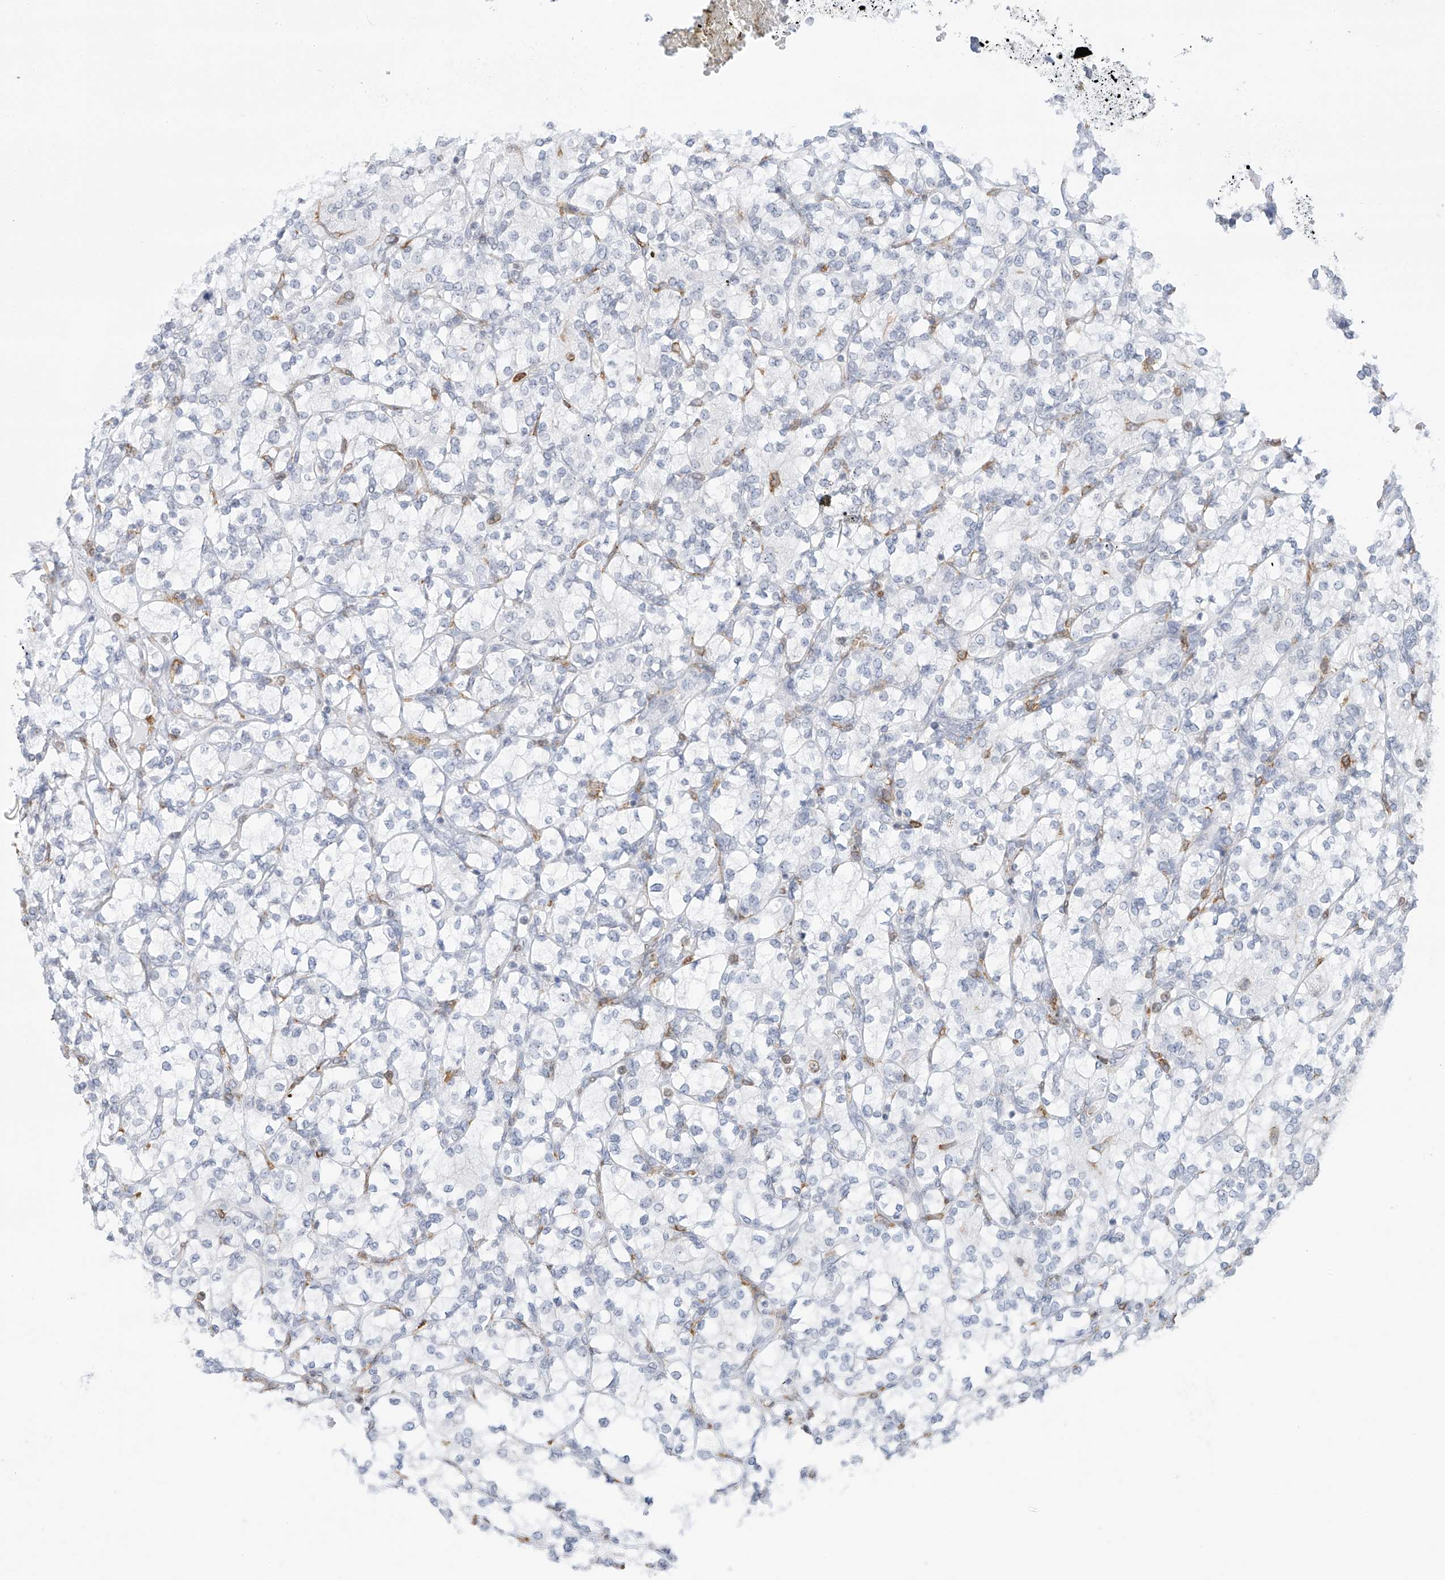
{"staining": {"intensity": "negative", "quantity": "none", "location": "none"}, "tissue": "renal cancer", "cell_type": "Tumor cells", "image_type": "cancer", "snomed": [{"axis": "morphology", "description": "Adenocarcinoma, NOS"}, {"axis": "topography", "description": "Kidney"}], "caption": "Immunohistochemical staining of renal cancer demonstrates no significant staining in tumor cells.", "gene": "TBXAS1", "patient": {"sex": "male", "age": 77}}